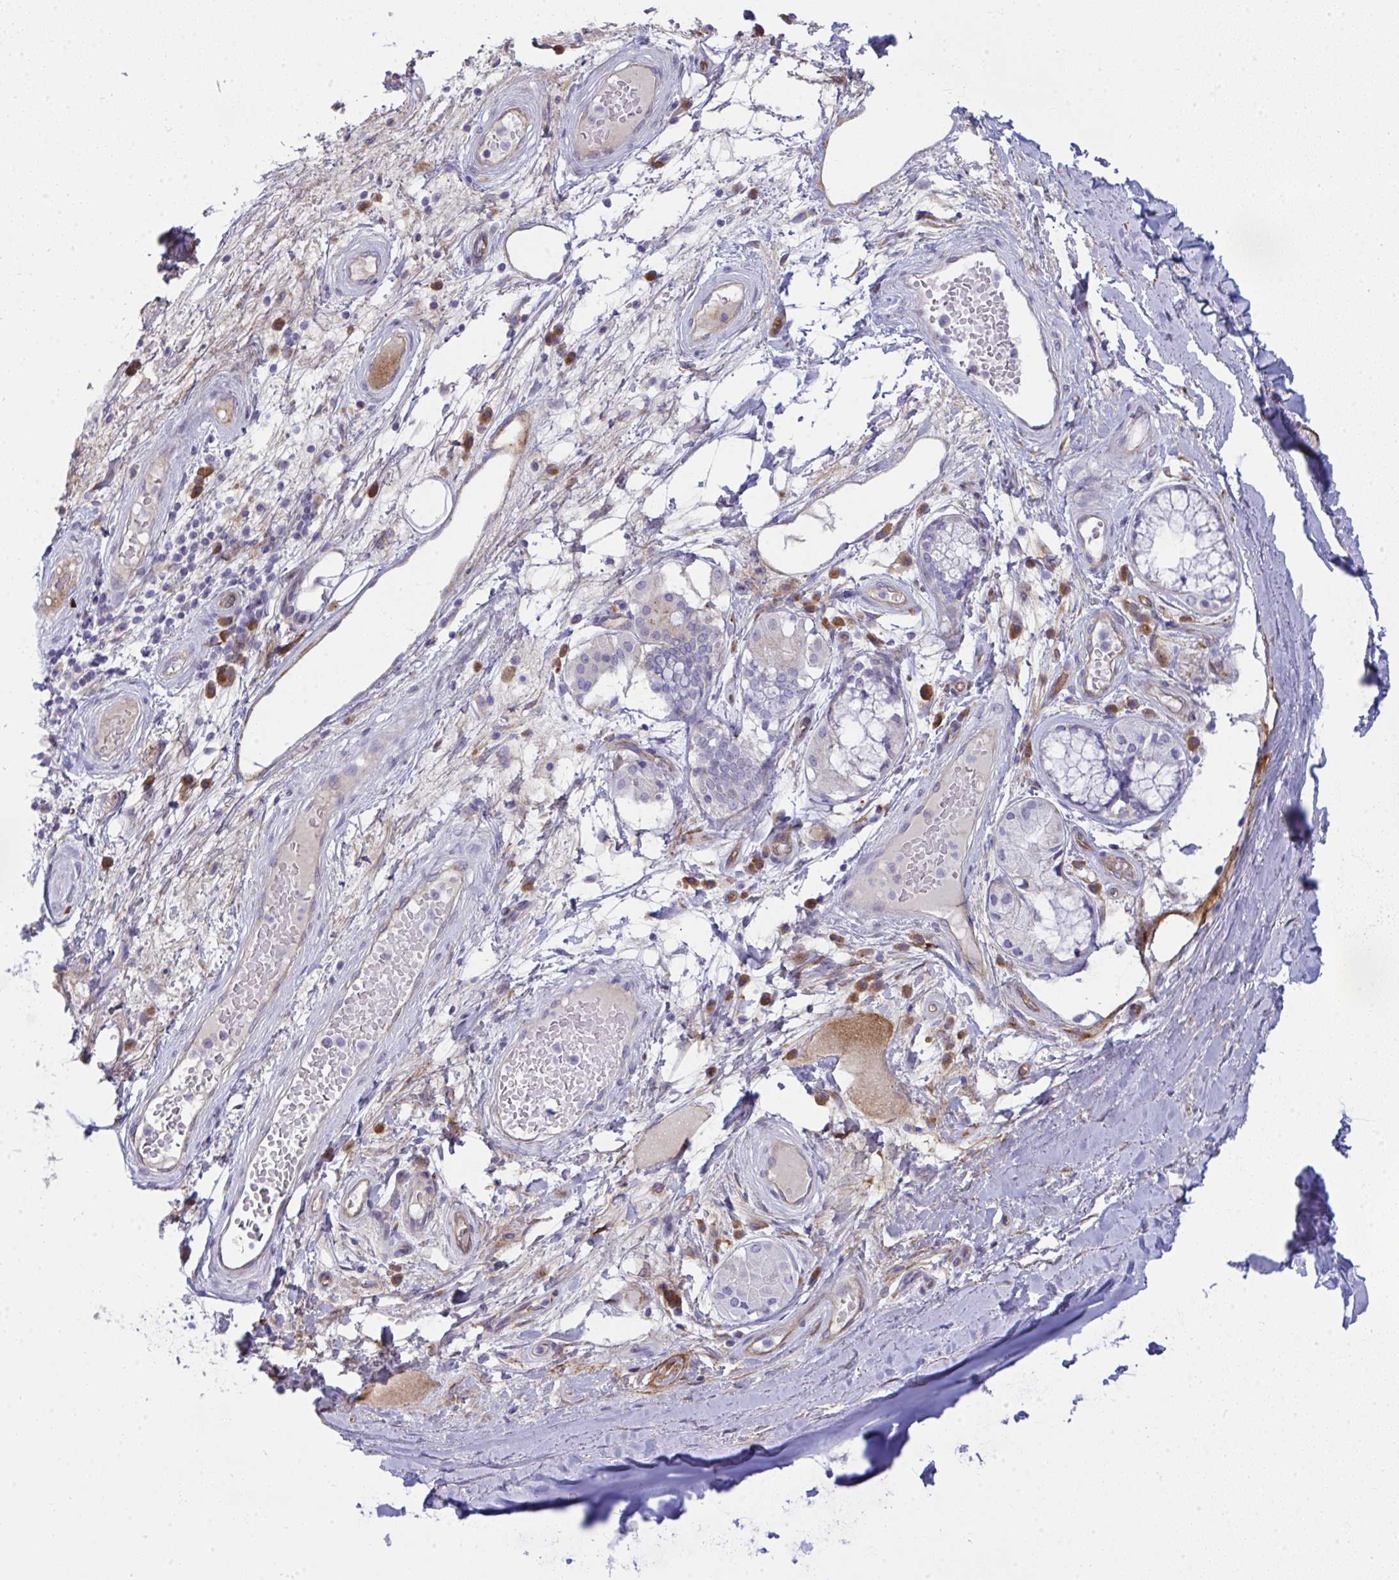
{"staining": {"intensity": "negative", "quantity": "none", "location": "none"}, "tissue": "adipose tissue", "cell_type": "Adipocytes", "image_type": "normal", "snomed": [{"axis": "morphology", "description": "Normal tissue, NOS"}, {"axis": "topography", "description": "Cartilage tissue"}, {"axis": "topography", "description": "Bronchus"}], "caption": "Immunohistochemistry image of normal adipose tissue stained for a protein (brown), which shows no staining in adipocytes. (Brightfield microscopy of DAB immunohistochemistry (IHC) at high magnification).", "gene": "GAB1", "patient": {"sex": "male", "age": 64}}